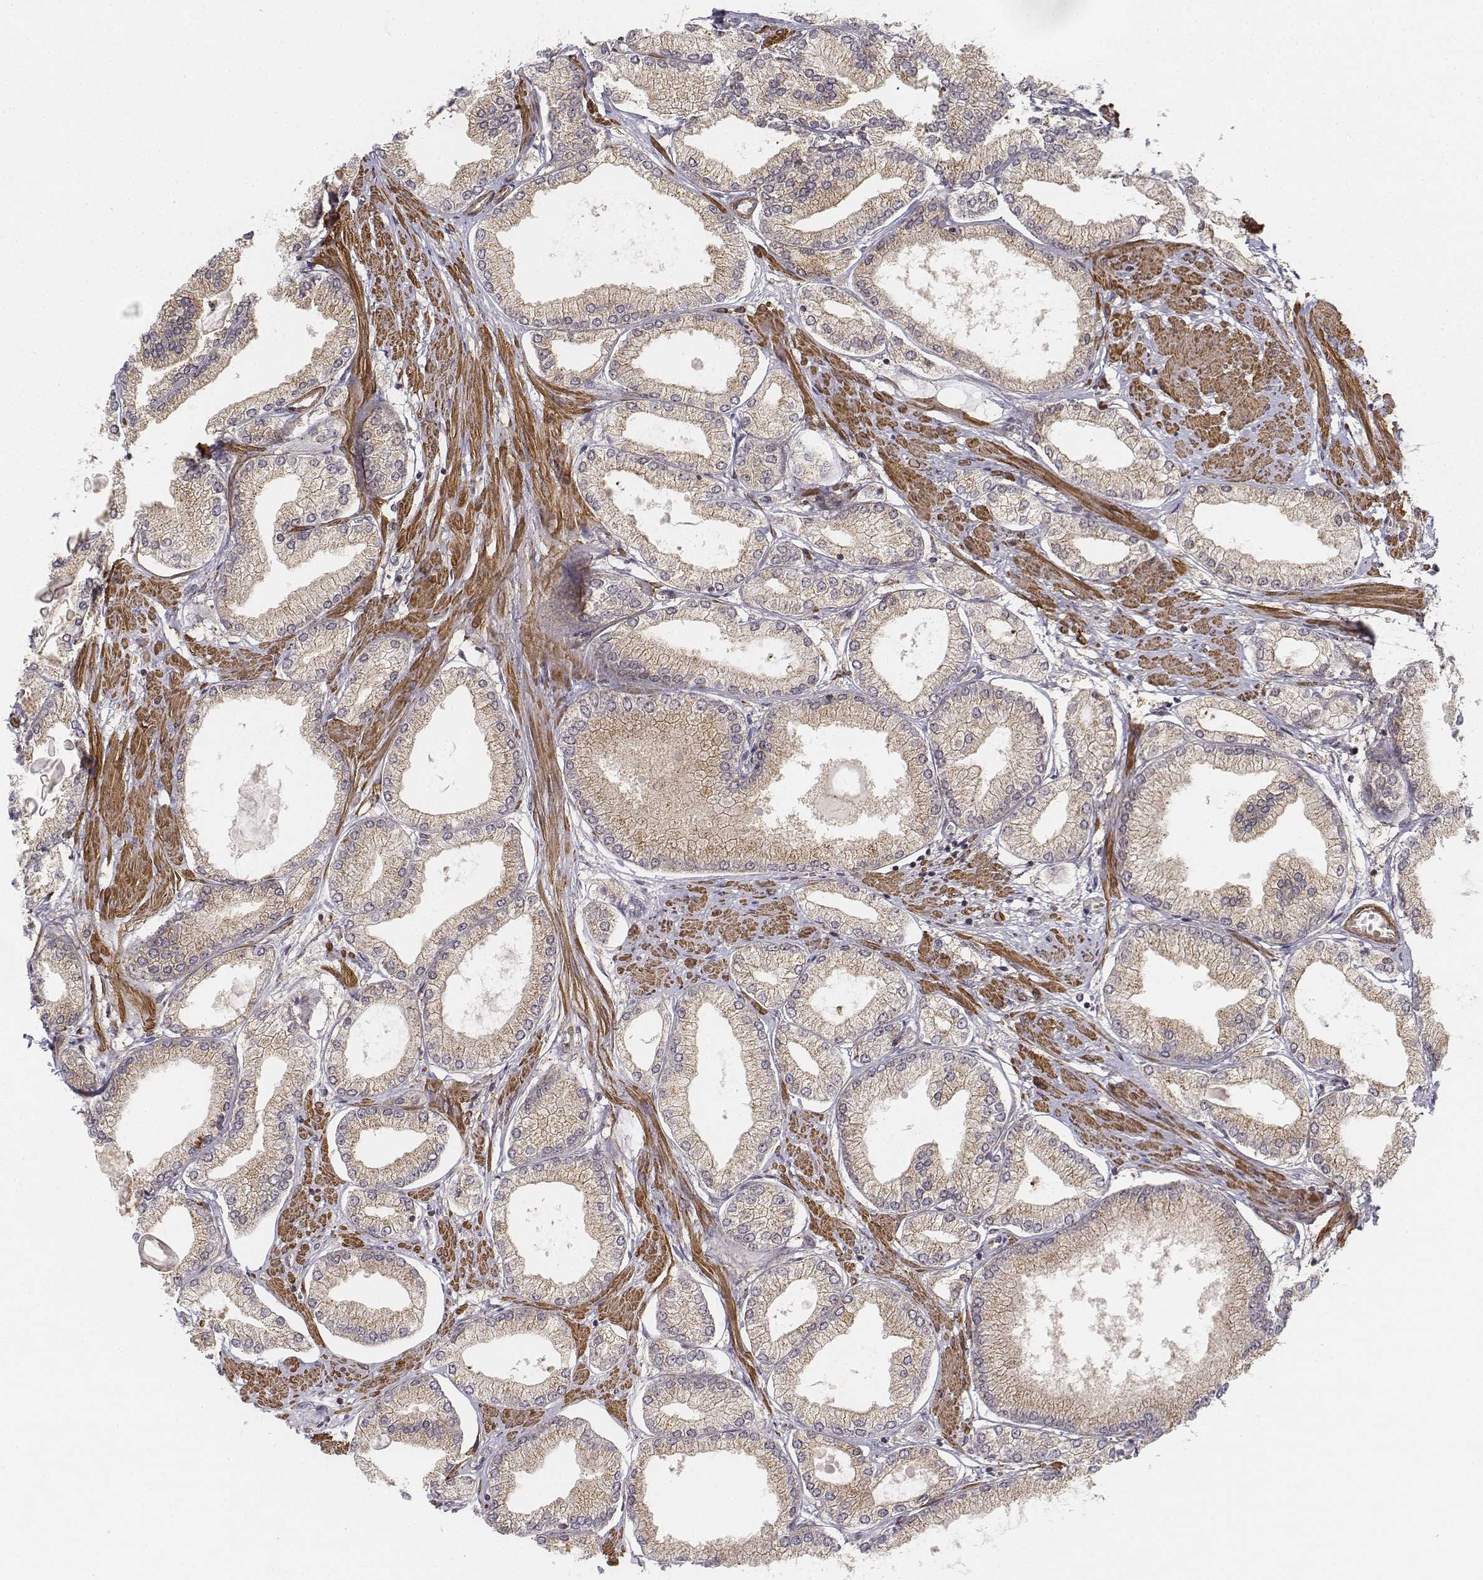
{"staining": {"intensity": "weak", "quantity": "25%-75%", "location": "cytoplasmic/membranous"}, "tissue": "prostate cancer", "cell_type": "Tumor cells", "image_type": "cancer", "snomed": [{"axis": "morphology", "description": "Adenocarcinoma, High grade"}, {"axis": "topography", "description": "Prostate"}], "caption": "Immunohistochemical staining of prostate adenocarcinoma (high-grade) displays low levels of weak cytoplasmic/membranous expression in about 25%-75% of tumor cells.", "gene": "ZFYVE19", "patient": {"sex": "male", "age": 68}}